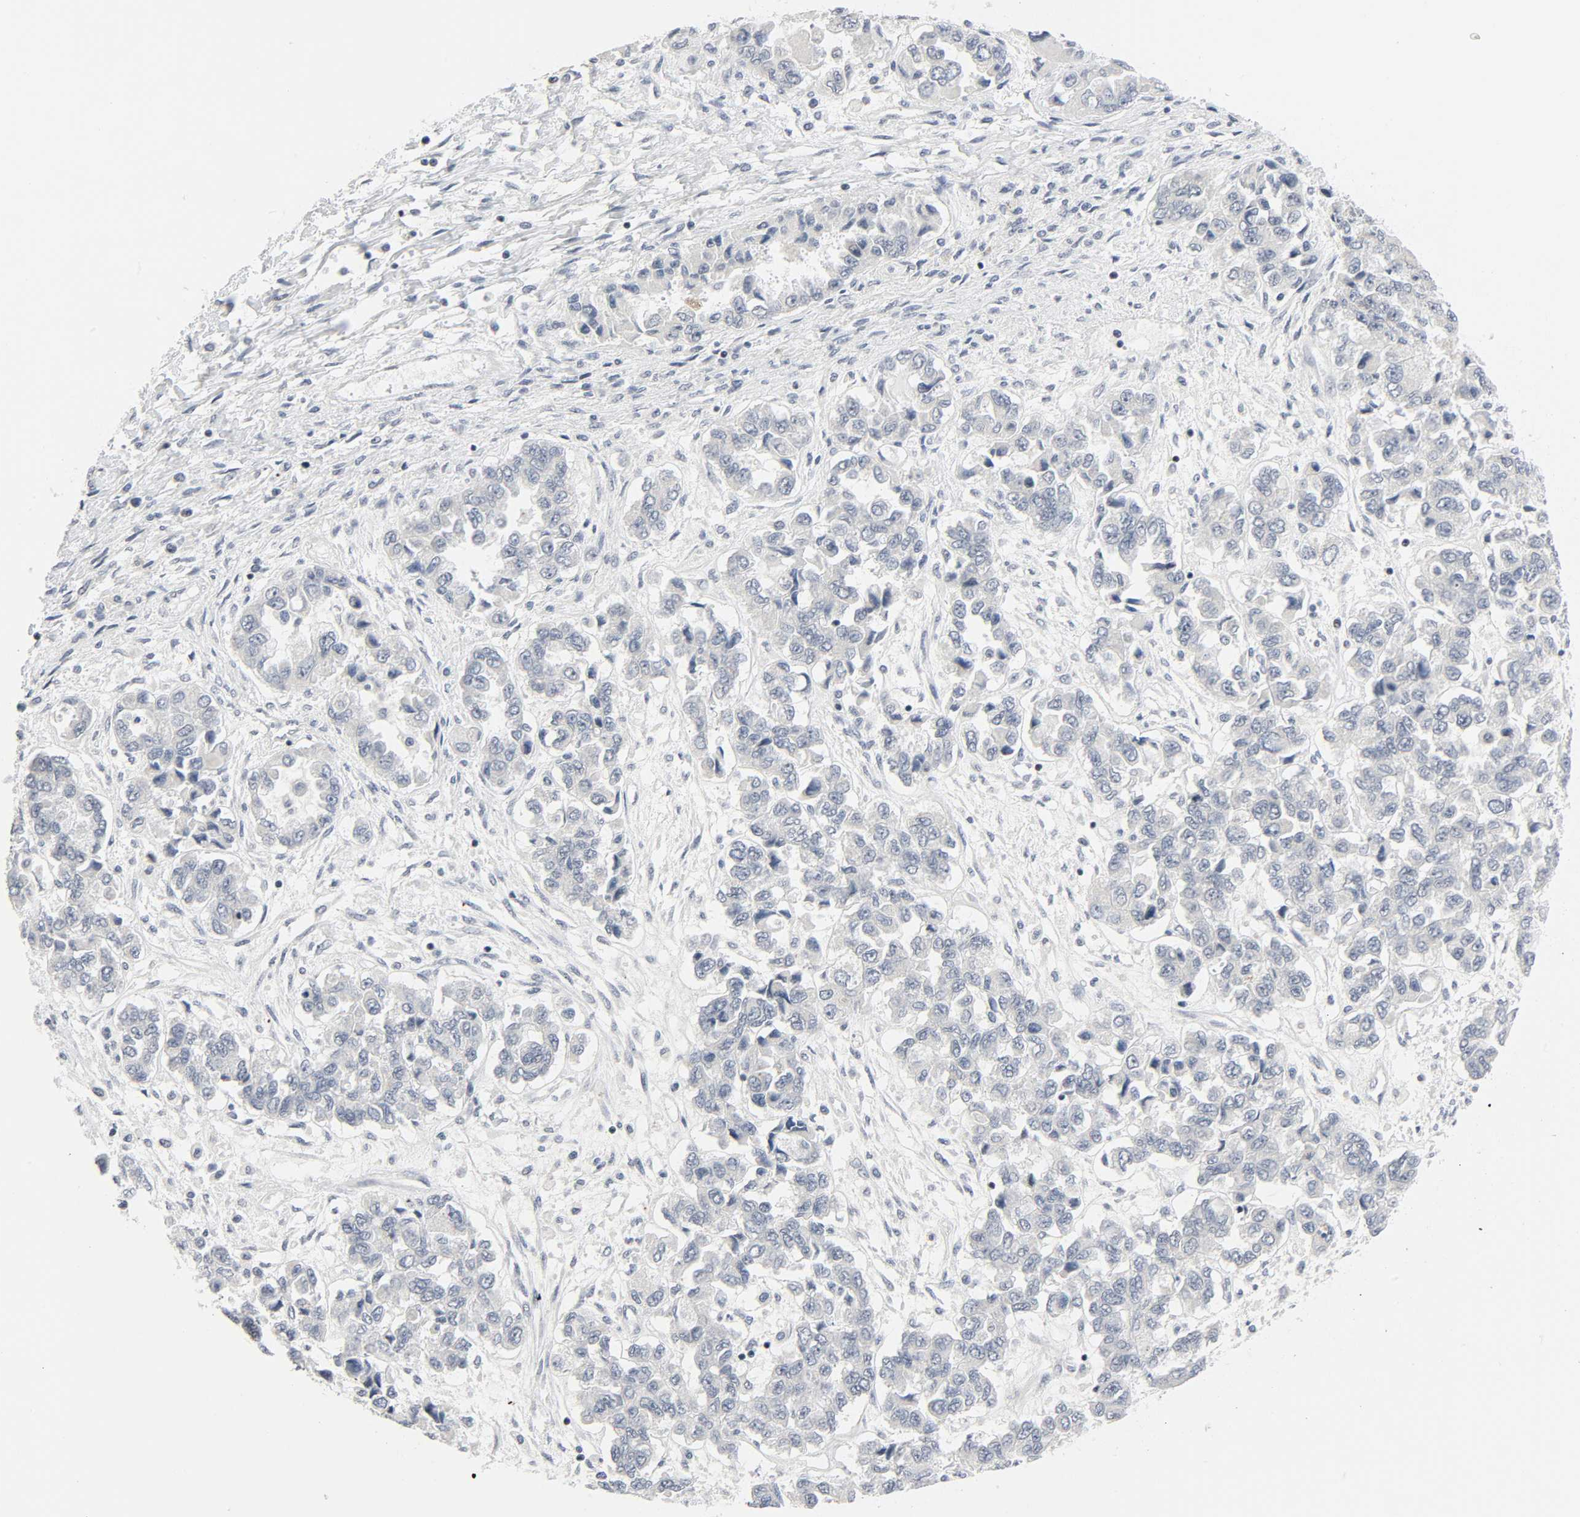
{"staining": {"intensity": "negative", "quantity": "none", "location": "none"}, "tissue": "ovarian cancer", "cell_type": "Tumor cells", "image_type": "cancer", "snomed": [{"axis": "morphology", "description": "Carcinoma, endometroid"}, {"axis": "topography", "description": "Ovary"}], "caption": "This is a micrograph of IHC staining of endometroid carcinoma (ovarian), which shows no positivity in tumor cells. The staining is performed using DAB (3,3'-diaminobenzidine) brown chromogen with nuclei counter-stained in using hematoxylin.", "gene": "GABPA", "patient": {"sex": "female", "age": 50}}